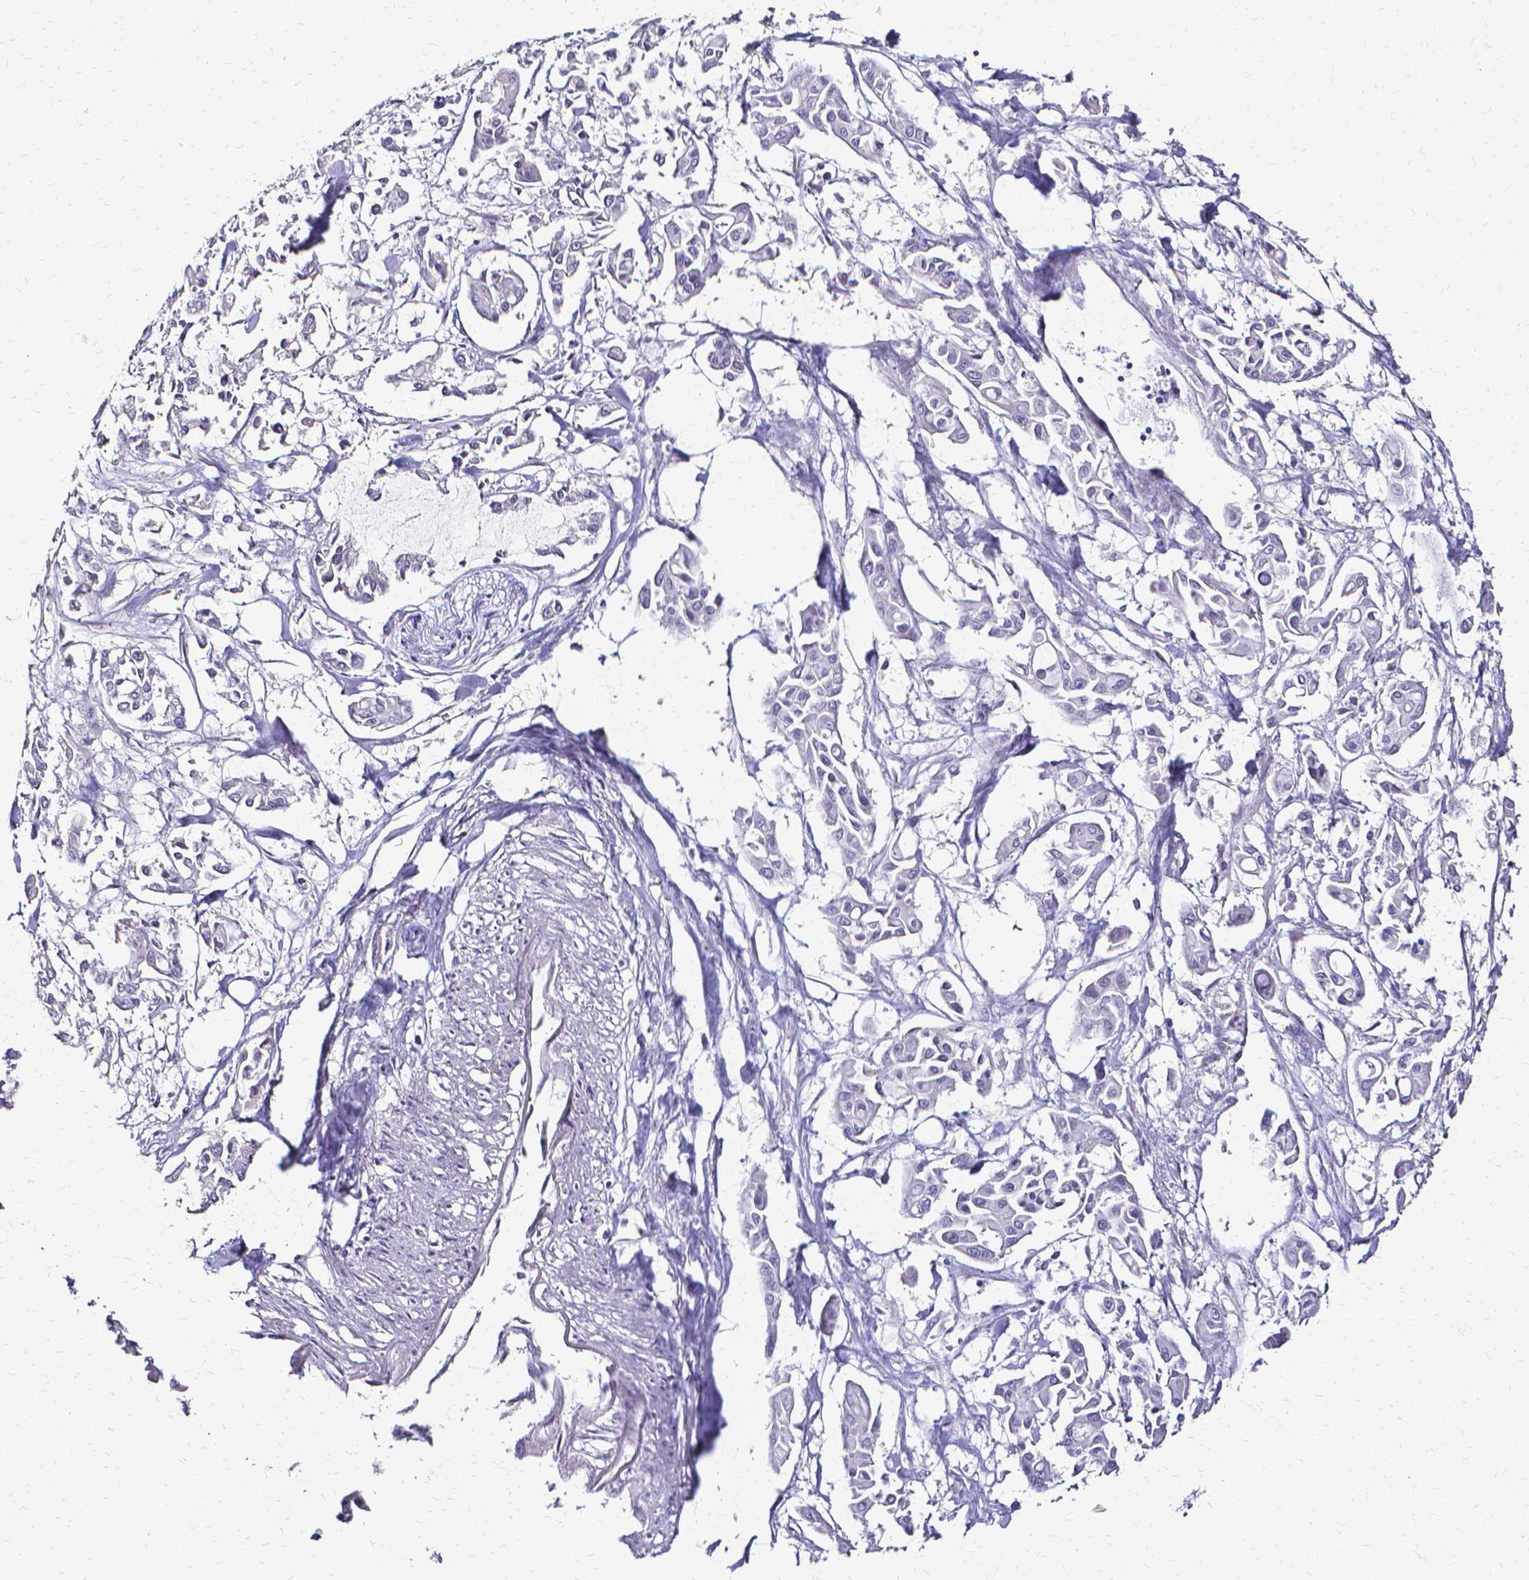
{"staining": {"intensity": "negative", "quantity": "none", "location": "none"}, "tissue": "pancreatic cancer", "cell_type": "Tumor cells", "image_type": "cancer", "snomed": [{"axis": "morphology", "description": "Adenocarcinoma, NOS"}, {"axis": "topography", "description": "Pancreas"}], "caption": "Tumor cells are negative for protein expression in human pancreatic adenocarcinoma.", "gene": "CCNB1", "patient": {"sex": "male", "age": 61}}